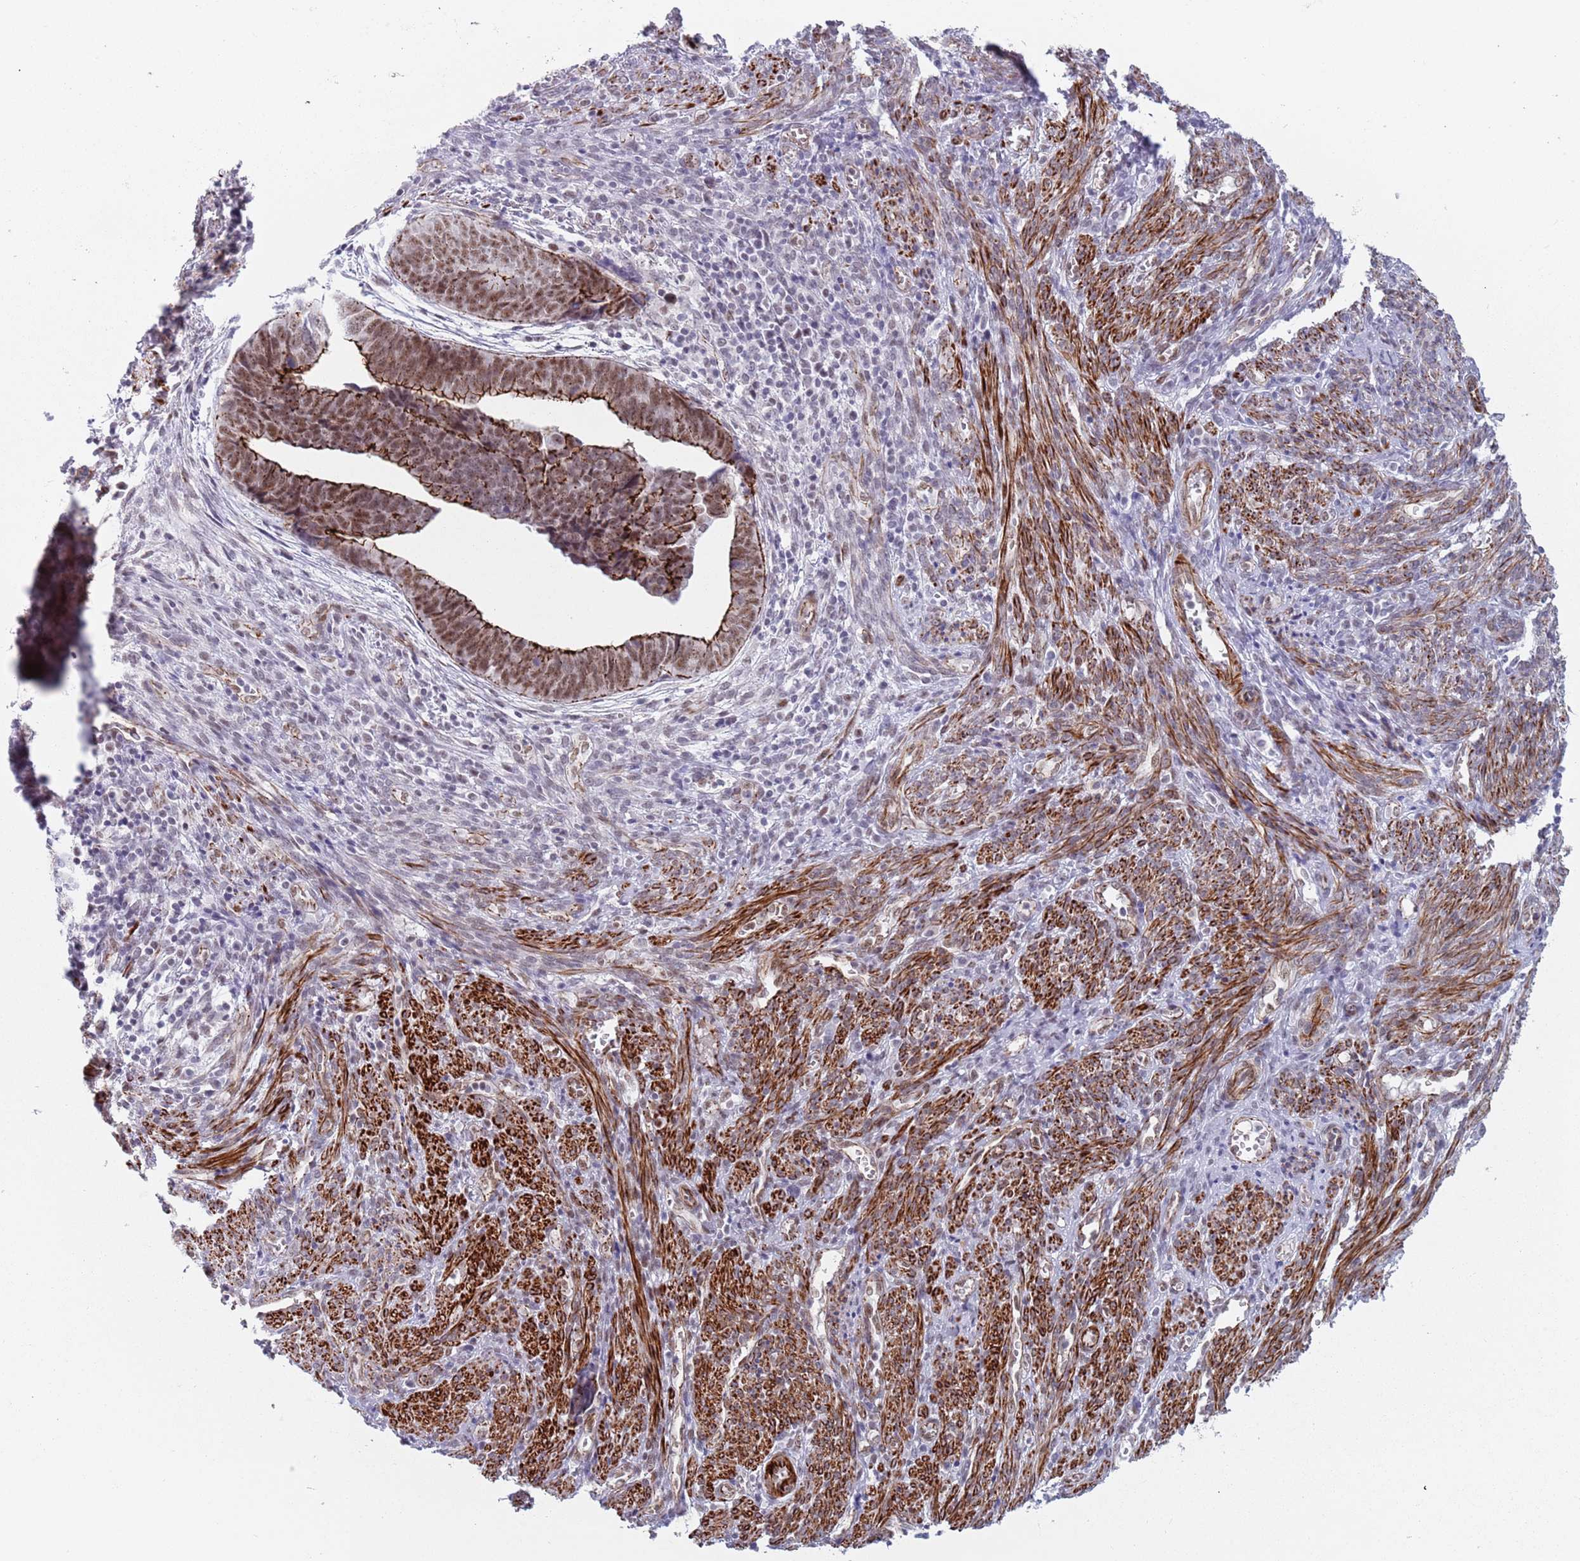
{"staining": {"intensity": "moderate", "quantity": ">75%", "location": "cytoplasmic/membranous,nuclear"}, "tissue": "endometrial cancer", "cell_type": "Tumor cells", "image_type": "cancer", "snomed": [{"axis": "morphology", "description": "Adenocarcinoma, NOS"}, {"axis": "topography", "description": "Endometrium"}], "caption": "High-power microscopy captured an immunohistochemistry (IHC) histopathology image of adenocarcinoma (endometrial), revealing moderate cytoplasmic/membranous and nuclear staining in approximately >75% of tumor cells. Nuclei are stained in blue.", "gene": "OR5A2", "patient": {"sex": "female", "age": 75}}